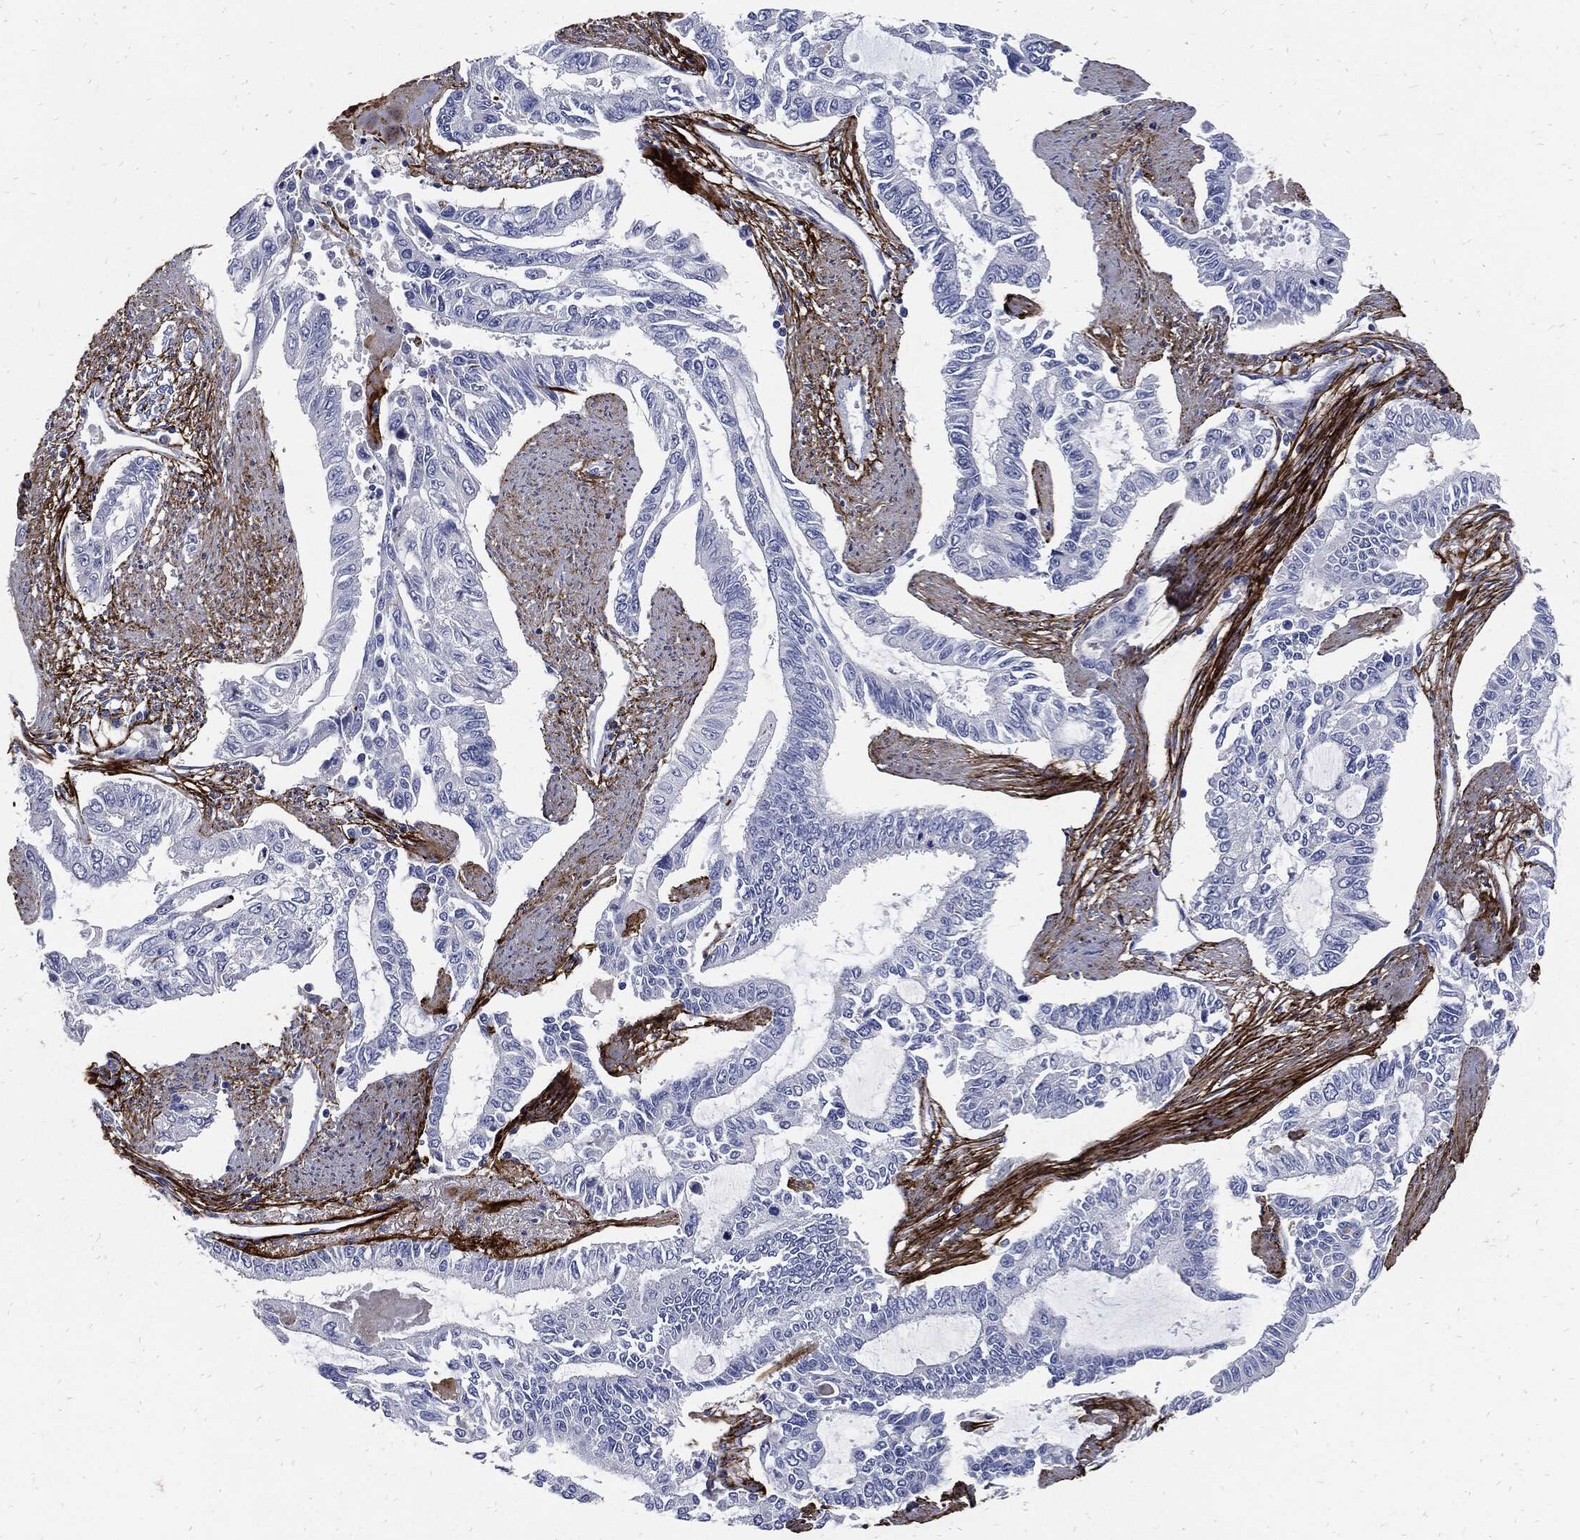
{"staining": {"intensity": "negative", "quantity": "none", "location": "none"}, "tissue": "endometrial cancer", "cell_type": "Tumor cells", "image_type": "cancer", "snomed": [{"axis": "morphology", "description": "Adenocarcinoma, NOS"}, {"axis": "topography", "description": "Uterus"}], "caption": "Protein analysis of endometrial cancer reveals no significant expression in tumor cells.", "gene": "FBN1", "patient": {"sex": "female", "age": 59}}